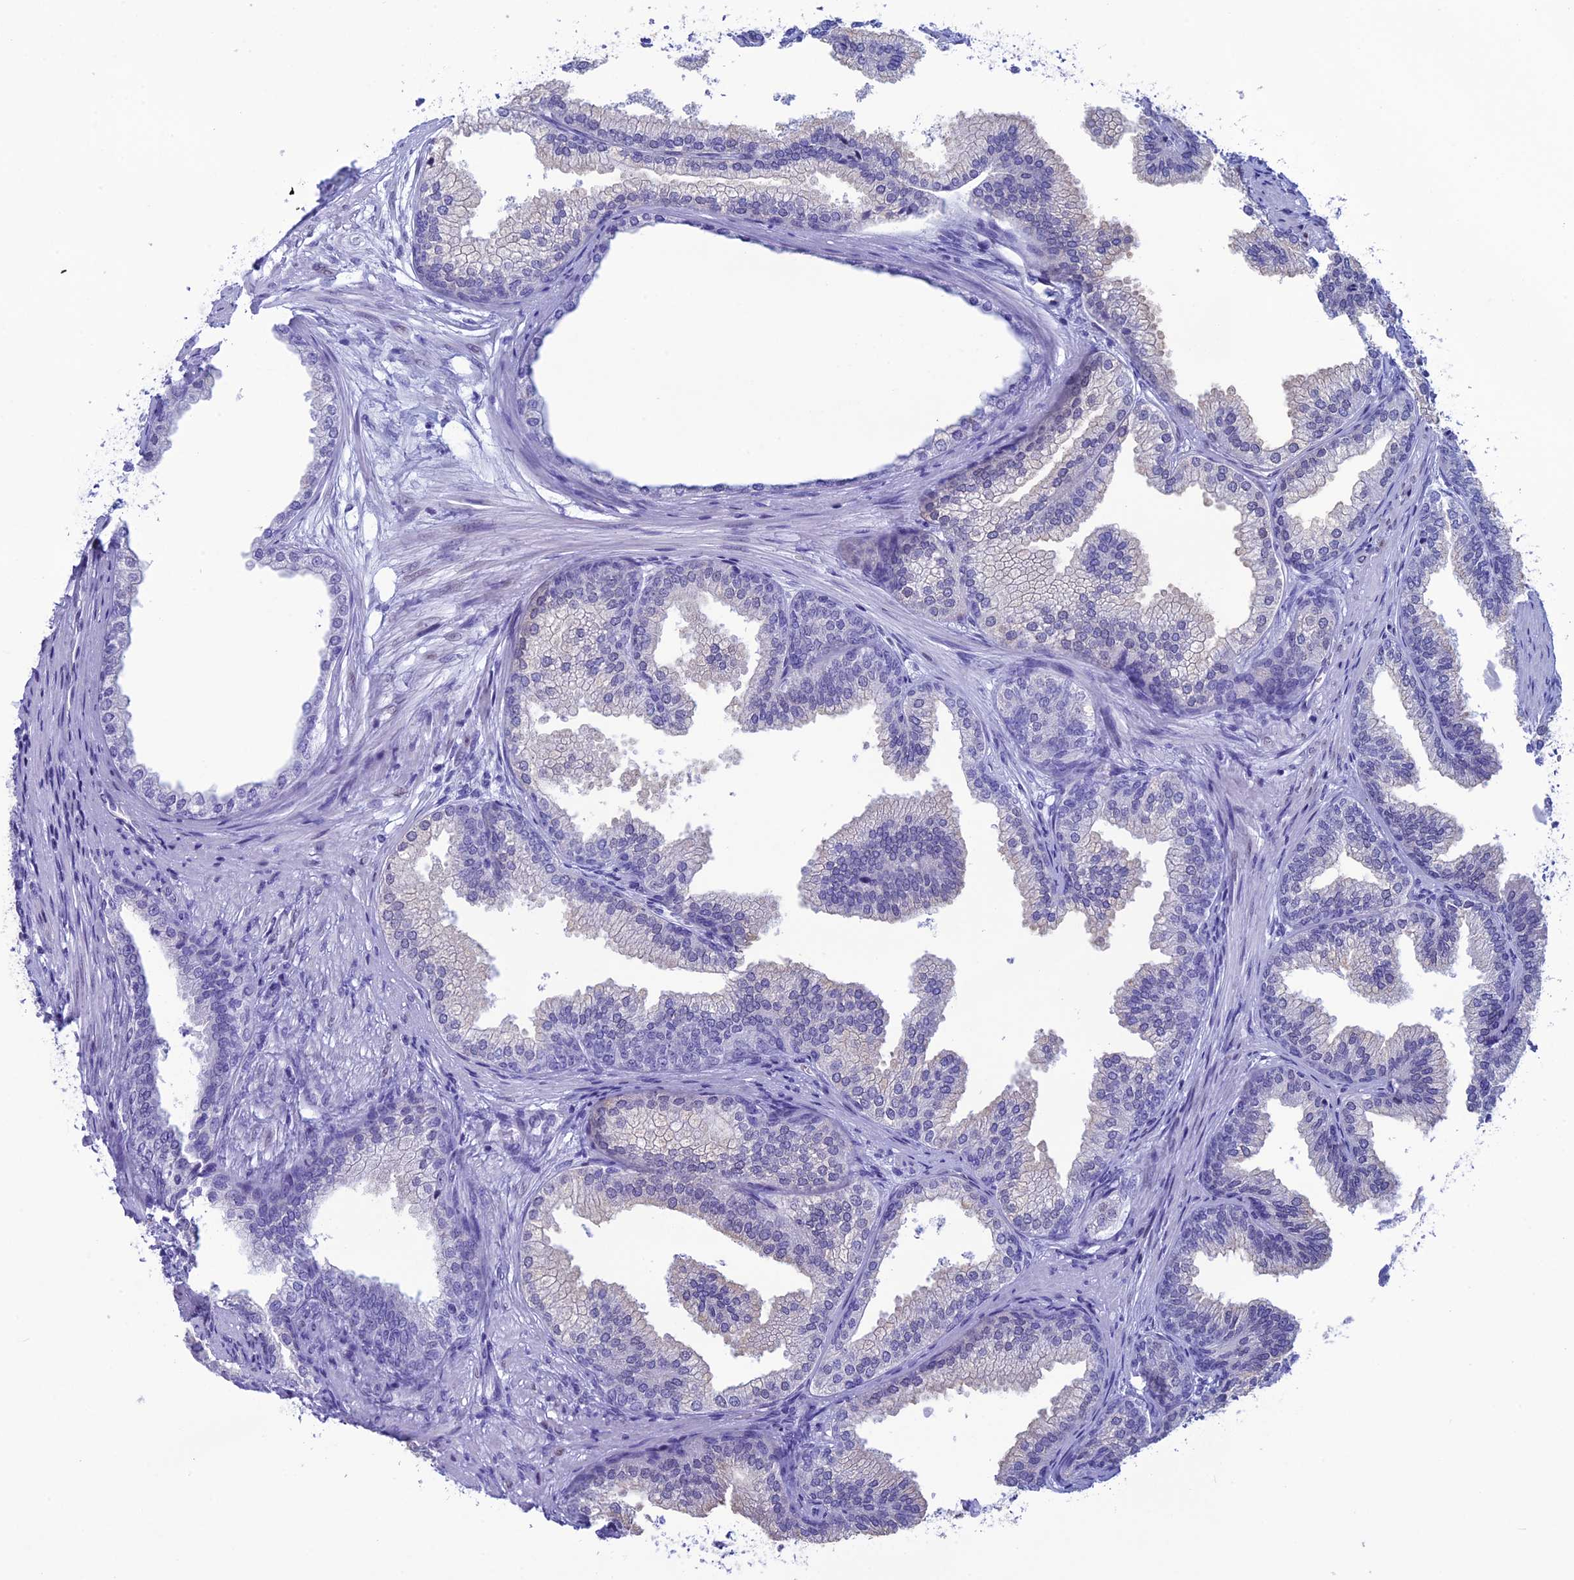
{"staining": {"intensity": "weak", "quantity": "<25%", "location": "nuclear"}, "tissue": "prostate", "cell_type": "Glandular cells", "image_type": "normal", "snomed": [{"axis": "morphology", "description": "Normal tissue, NOS"}, {"axis": "topography", "description": "Prostate"}], "caption": "An image of human prostate is negative for staining in glandular cells. The staining is performed using DAB (3,3'-diaminobenzidine) brown chromogen with nuclei counter-stained in using hematoxylin.", "gene": "FAM169A", "patient": {"sex": "male", "age": 76}}